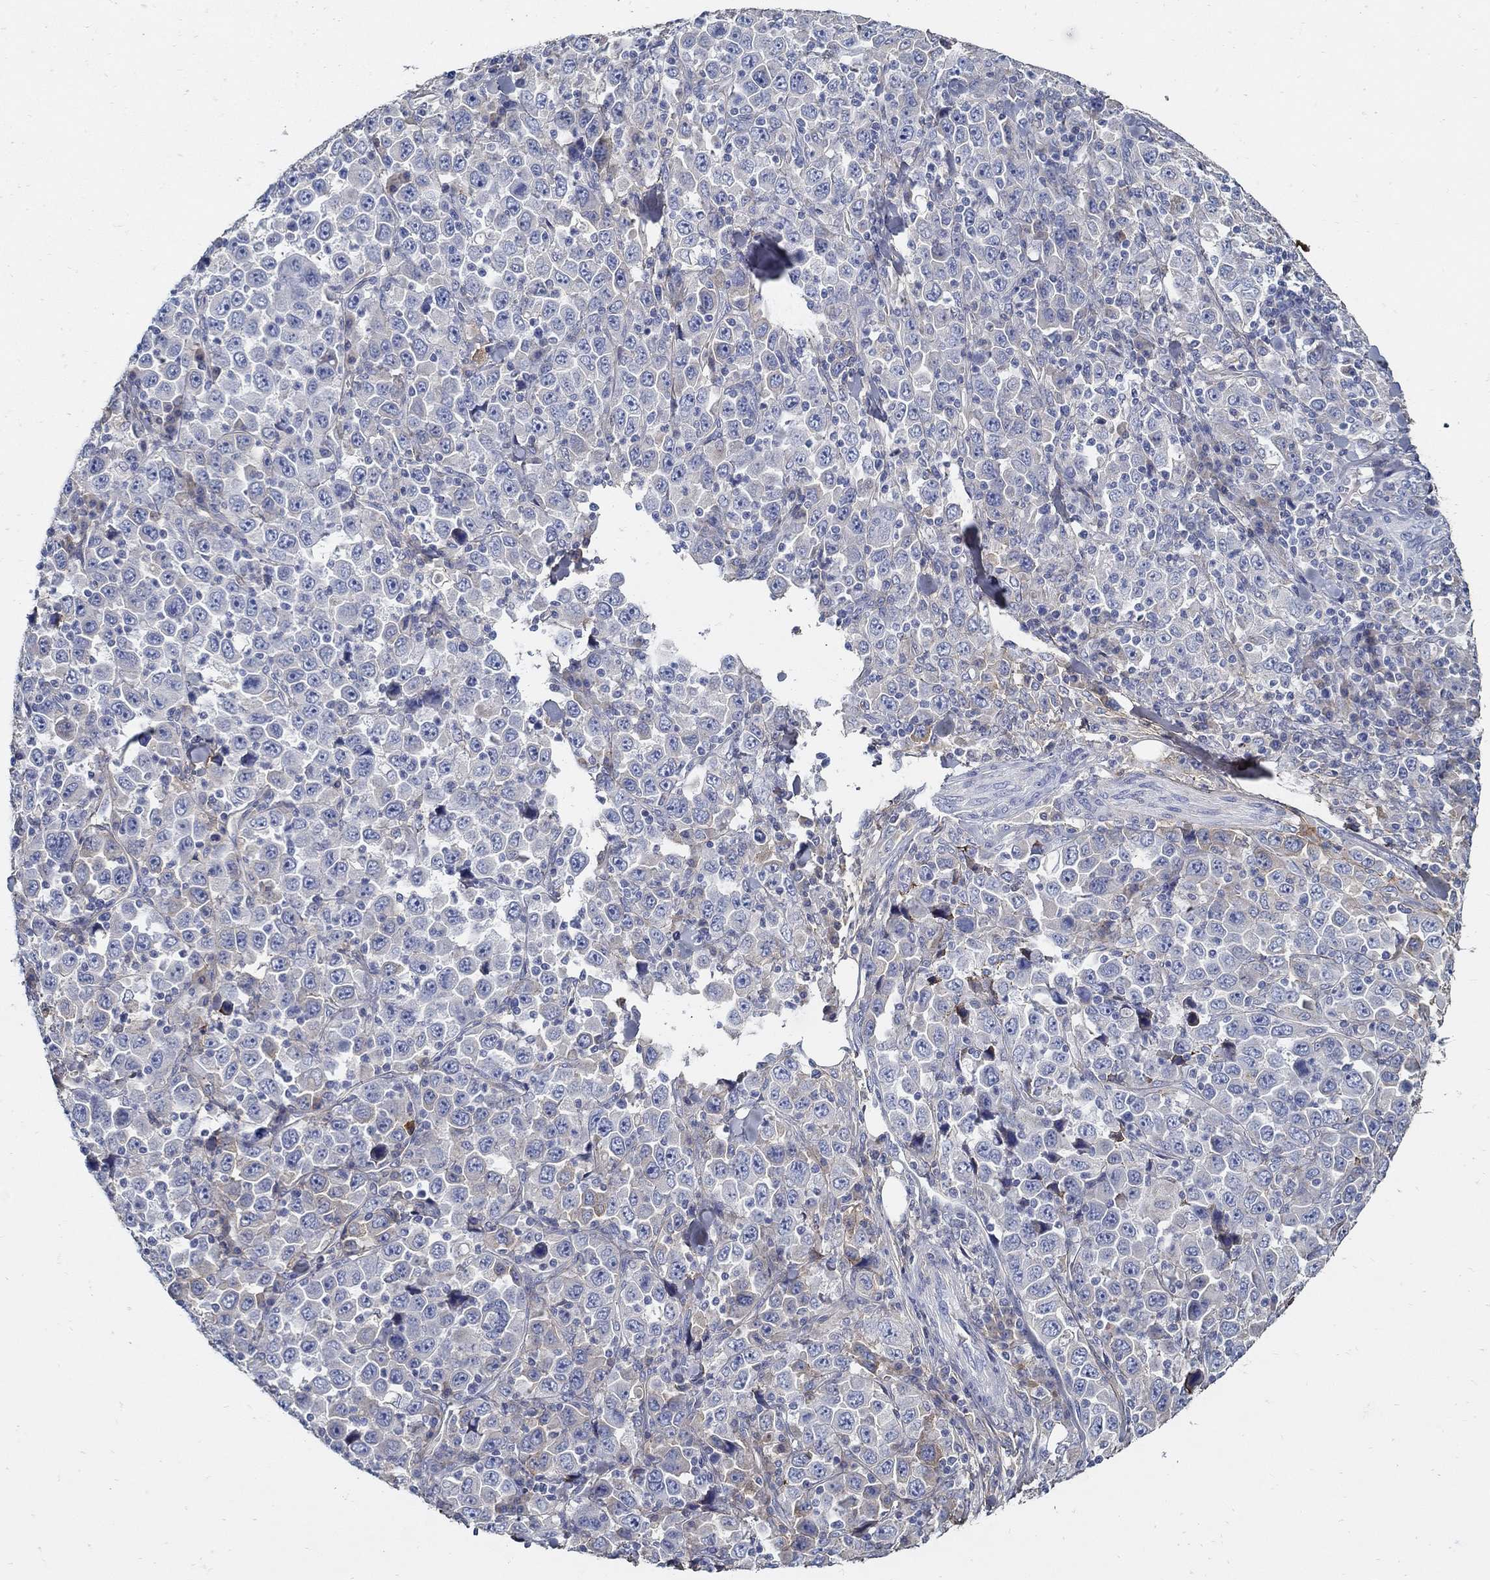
{"staining": {"intensity": "negative", "quantity": "none", "location": "none"}, "tissue": "stomach cancer", "cell_type": "Tumor cells", "image_type": "cancer", "snomed": [{"axis": "morphology", "description": "Normal tissue, NOS"}, {"axis": "morphology", "description": "Adenocarcinoma, NOS"}, {"axis": "topography", "description": "Stomach, upper"}, {"axis": "topography", "description": "Stomach"}], "caption": "Photomicrograph shows no significant protein staining in tumor cells of stomach cancer (adenocarcinoma).", "gene": "TGFBI", "patient": {"sex": "male", "age": 59}}